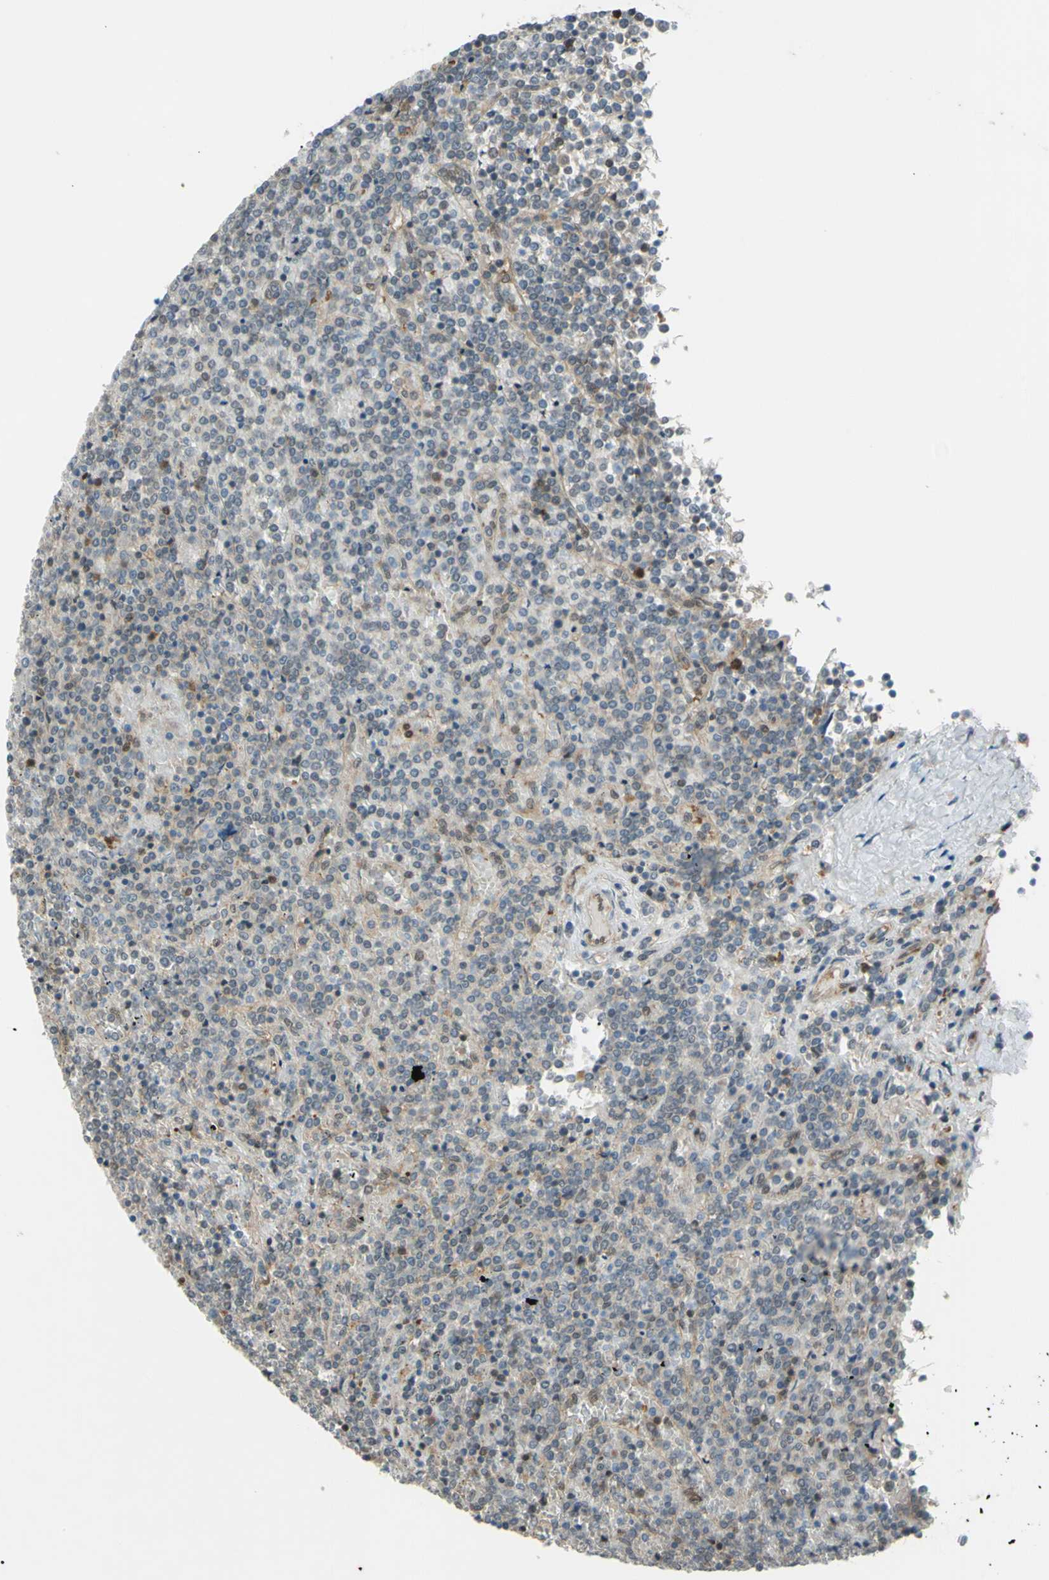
{"staining": {"intensity": "negative", "quantity": "none", "location": "none"}, "tissue": "lymphoma", "cell_type": "Tumor cells", "image_type": "cancer", "snomed": [{"axis": "morphology", "description": "Malignant lymphoma, non-Hodgkin's type, Low grade"}, {"axis": "topography", "description": "Spleen"}], "caption": "Lymphoma was stained to show a protein in brown. There is no significant staining in tumor cells.", "gene": "YWHAQ", "patient": {"sex": "female", "age": 19}}